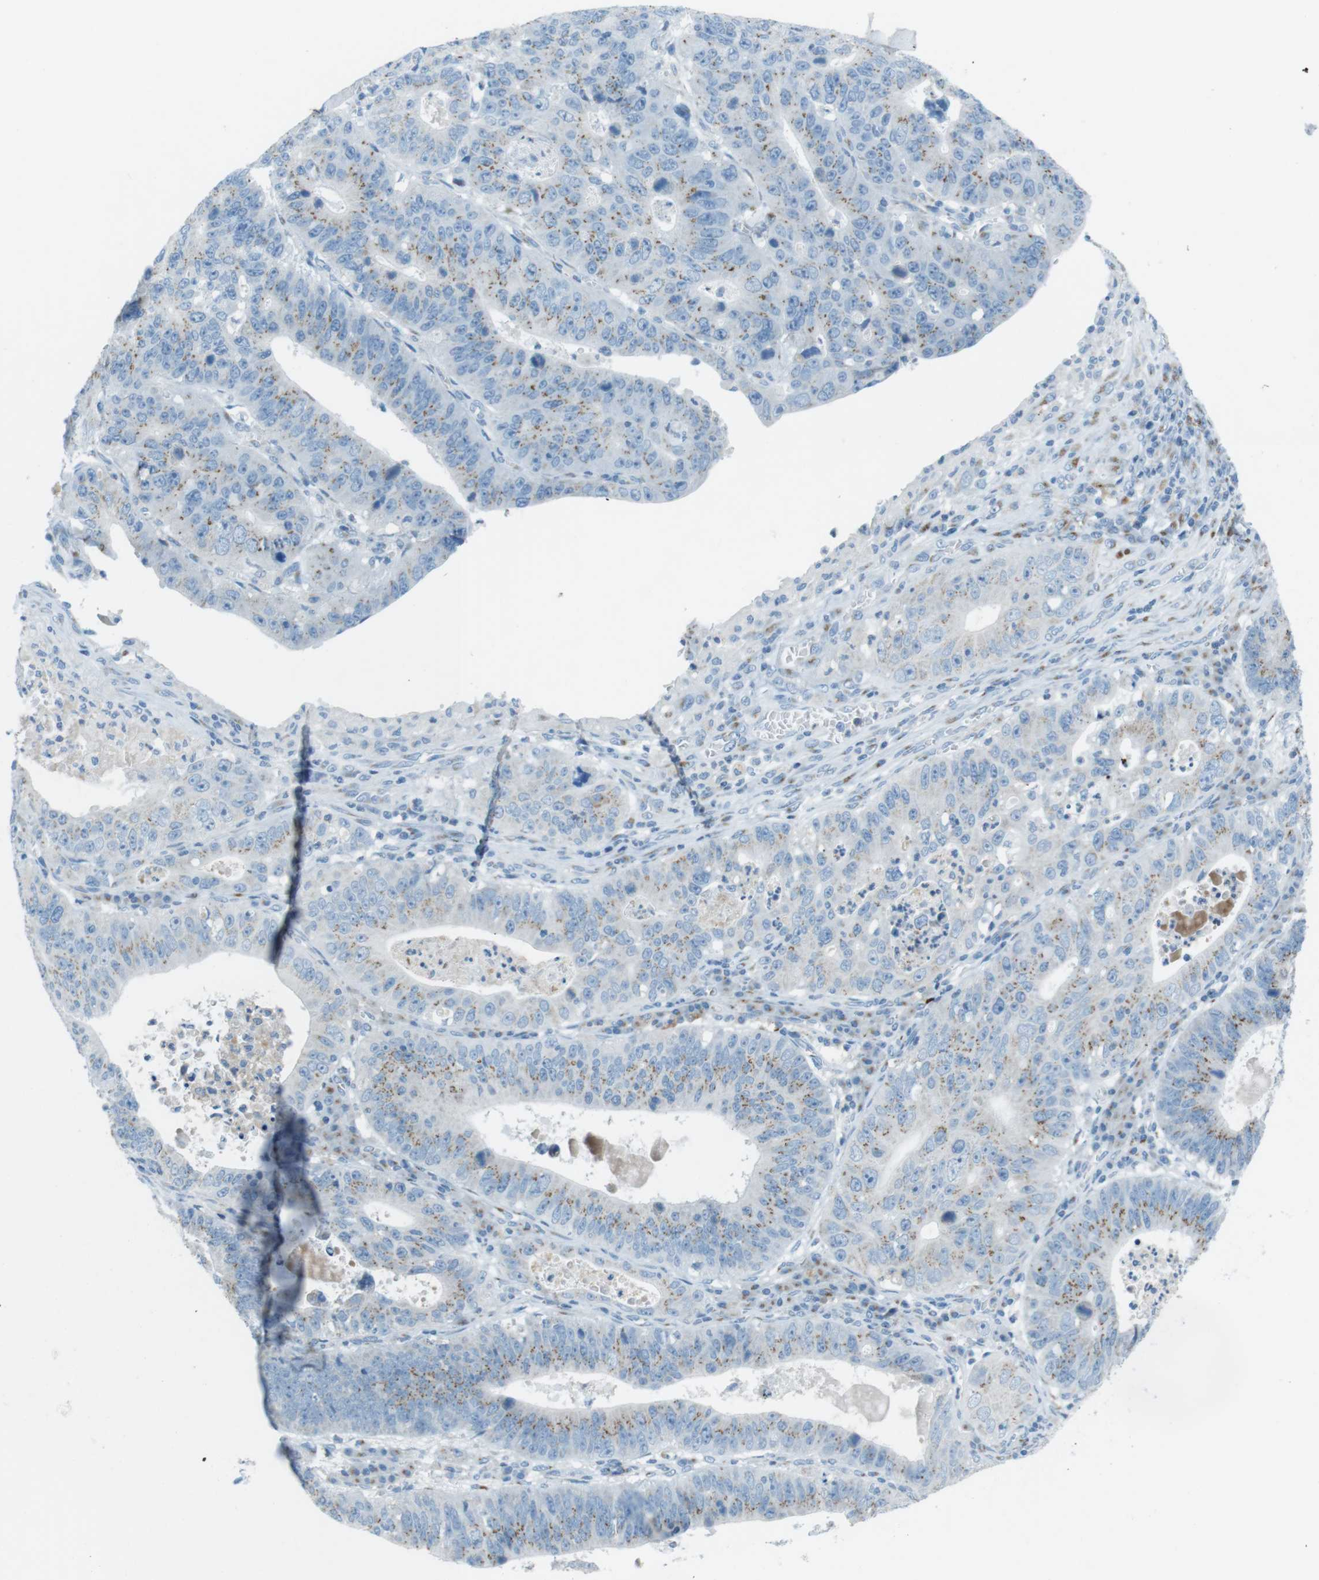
{"staining": {"intensity": "moderate", "quantity": "25%-75%", "location": "cytoplasmic/membranous"}, "tissue": "stomach cancer", "cell_type": "Tumor cells", "image_type": "cancer", "snomed": [{"axis": "morphology", "description": "Adenocarcinoma, NOS"}, {"axis": "topography", "description": "Stomach"}], "caption": "Immunohistochemistry (IHC) of adenocarcinoma (stomach) shows medium levels of moderate cytoplasmic/membranous staining in about 25%-75% of tumor cells. (DAB (3,3'-diaminobenzidine) = brown stain, brightfield microscopy at high magnification).", "gene": "TXNDC15", "patient": {"sex": "male", "age": 59}}